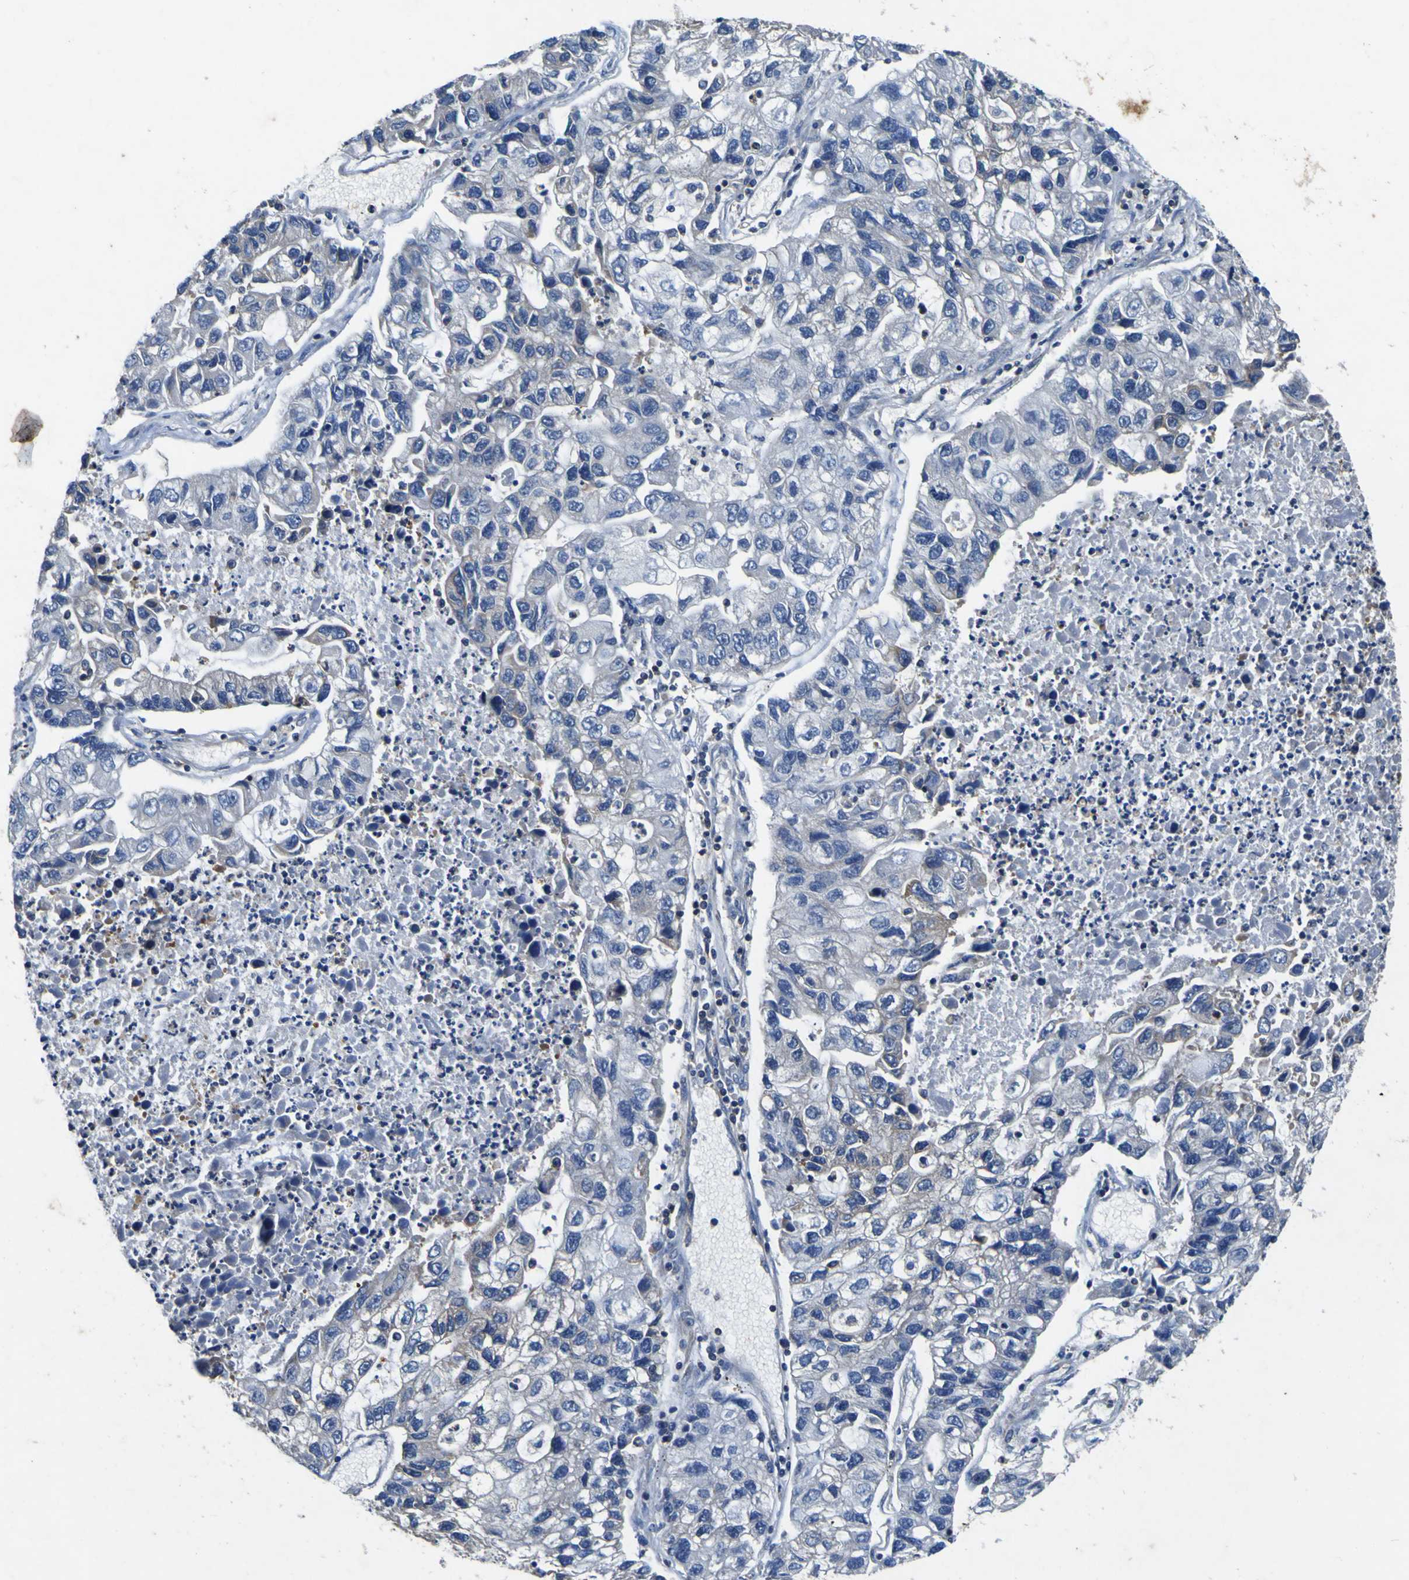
{"staining": {"intensity": "negative", "quantity": "none", "location": "none"}, "tissue": "lung cancer", "cell_type": "Tumor cells", "image_type": "cancer", "snomed": [{"axis": "morphology", "description": "Adenocarcinoma, NOS"}, {"axis": "topography", "description": "Lung"}], "caption": "Tumor cells show no significant protein expression in lung adenocarcinoma.", "gene": "CNR2", "patient": {"sex": "female", "age": 51}}